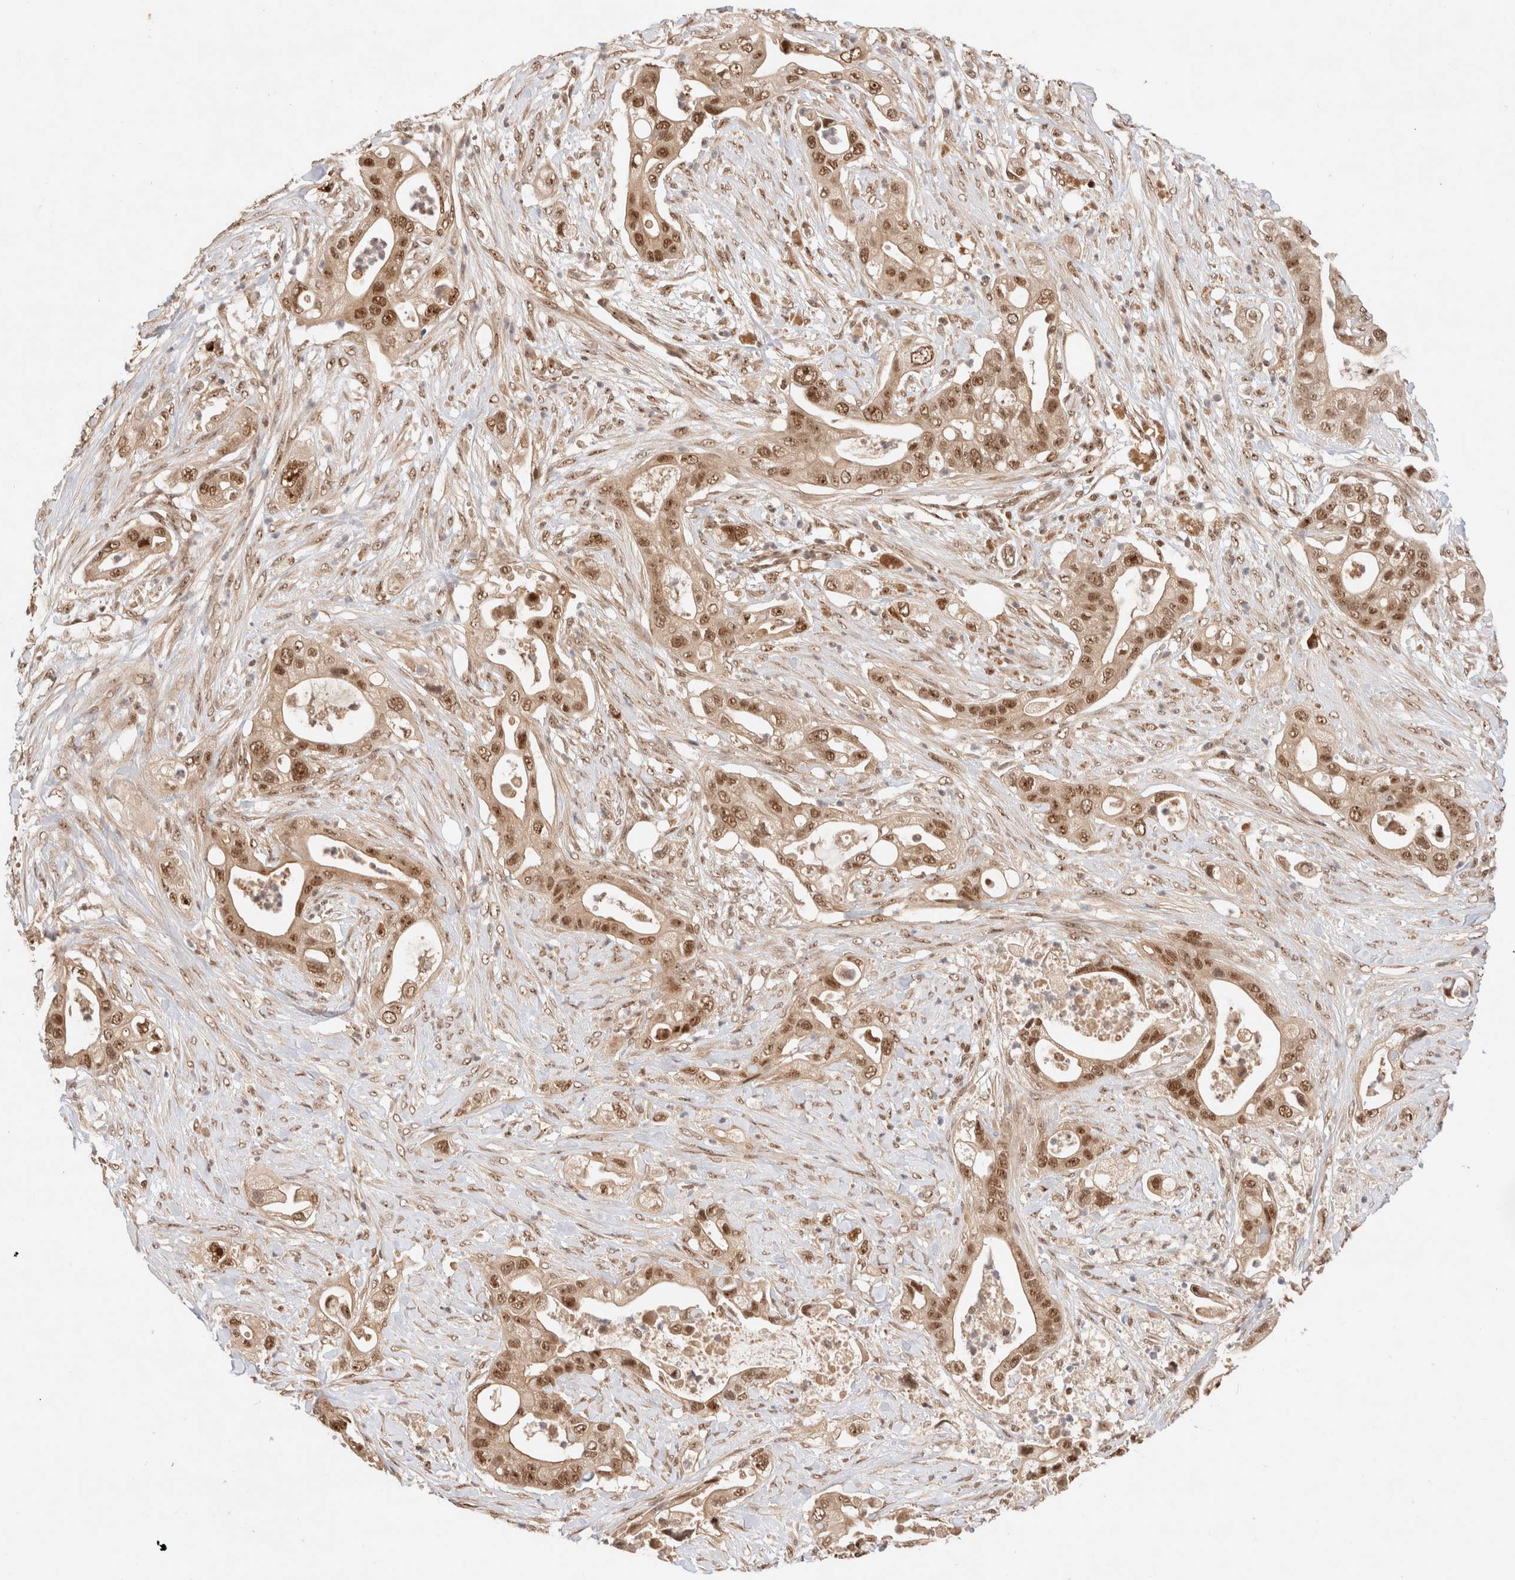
{"staining": {"intensity": "moderate", "quantity": ">75%", "location": "nuclear"}, "tissue": "pancreatic cancer", "cell_type": "Tumor cells", "image_type": "cancer", "snomed": [{"axis": "morphology", "description": "Adenocarcinoma, NOS"}, {"axis": "topography", "description": "Pancreas"}], "caption": "Pancreatic cancer (adenocarcinoma) stained for a protein (brown) reveals moderate nuclear positive expression in about >75% of tumor cells.", "gene": "MPHOSPH6", "patient": {"sex": "male", "age": 53}}